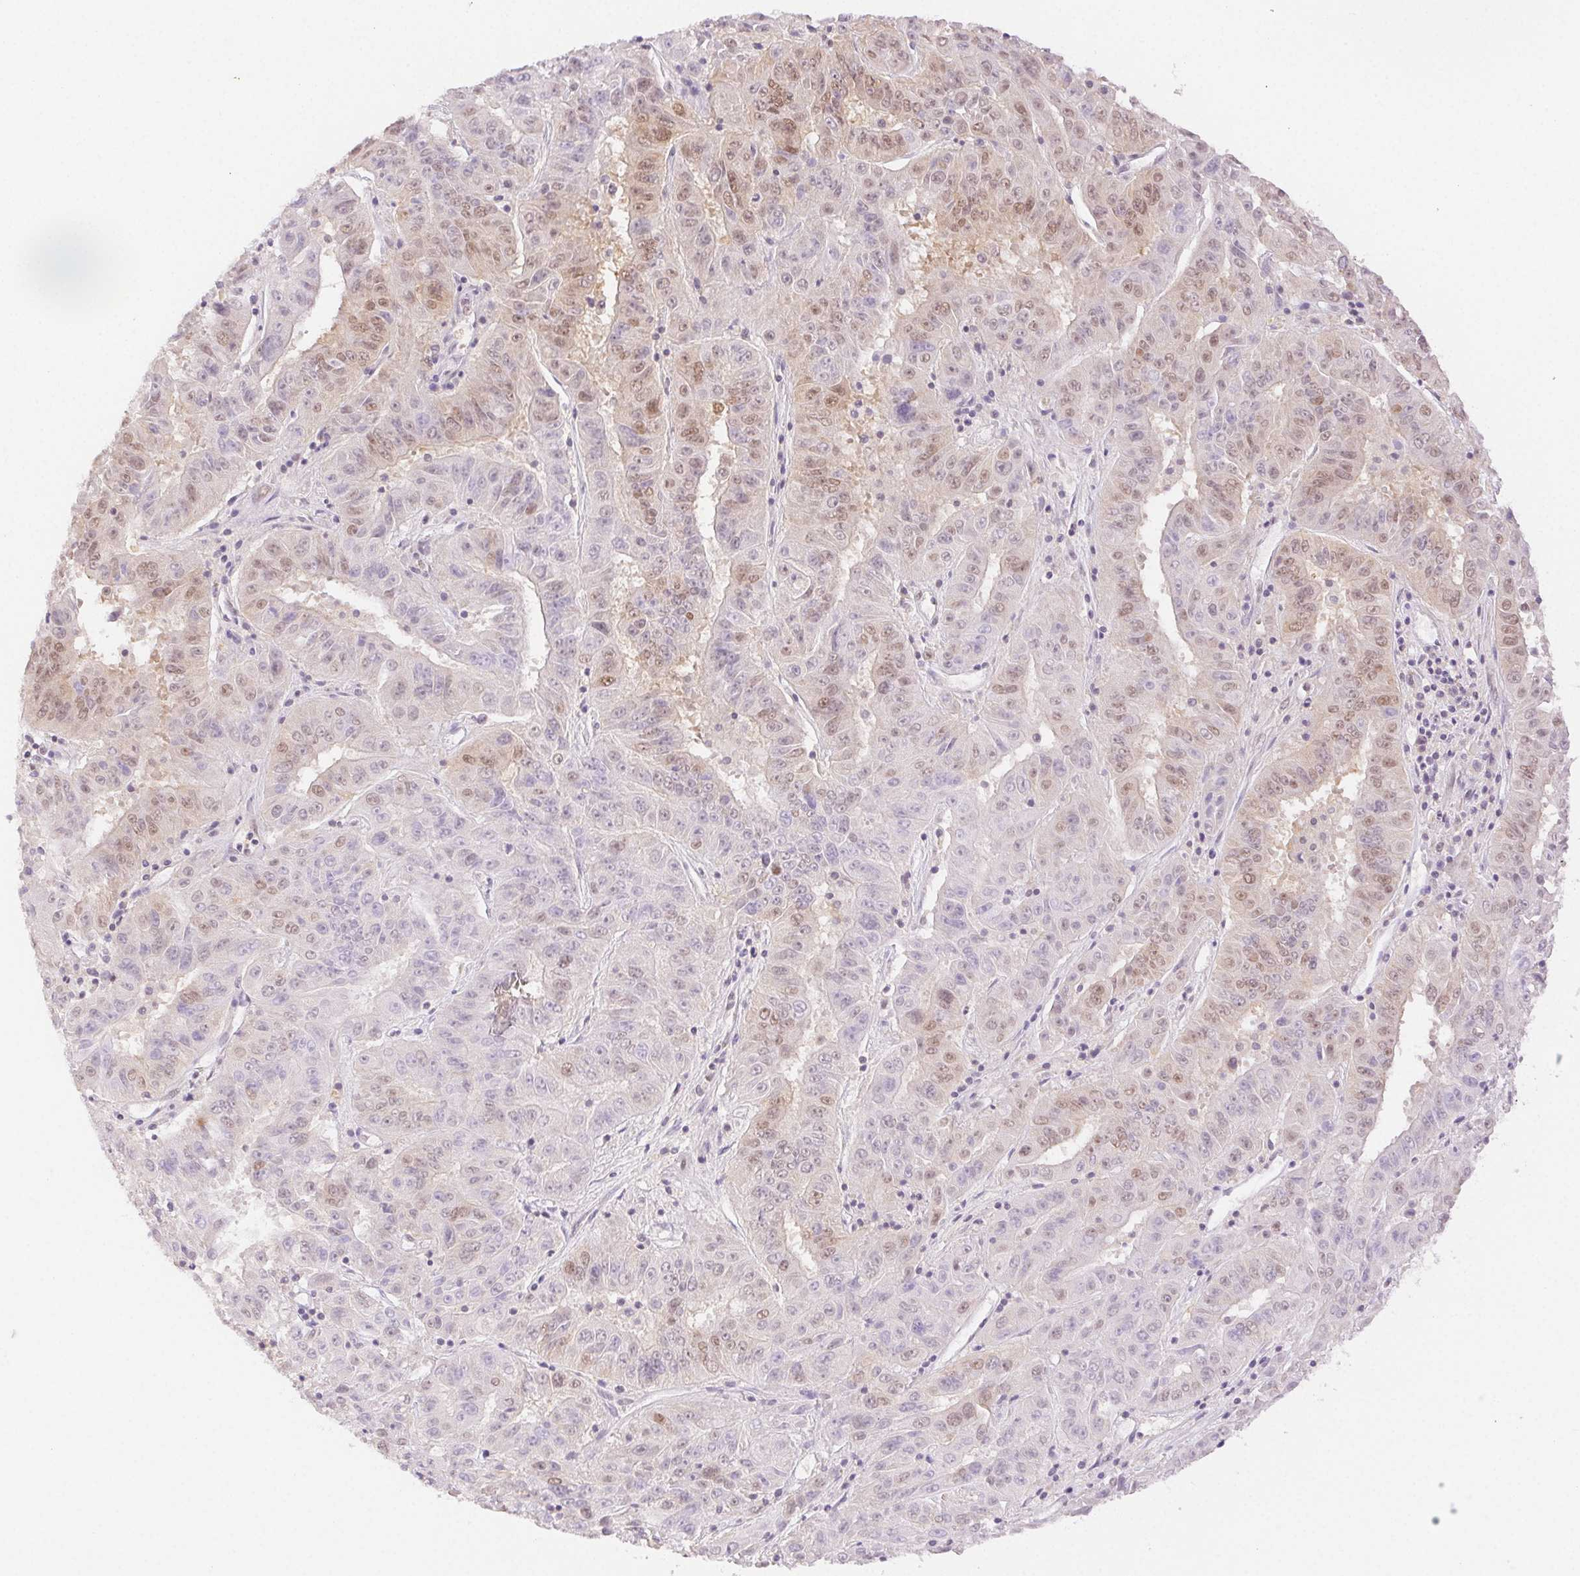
{"staining": {"intensity": "moderate", "quantity": "25%-75%", "location": "nuclear"}, "tissue": "pancreatic cancer", "cell_type": "Tumor cells", "image_type": "cancer", "snomed": [{"axis": "morphology", "description": "Adenocarcinoma, NOS"}, {"axis": "topography", "description": "Pancreas"}], "caption": "IHC of pancreatic adenocarcinoma reveals medium levels of moderate nuclear positivity in about 25%-75% of tumor cells.", "gene": "H2AZ2", "patient": {"sex": "male", "age": 63}}